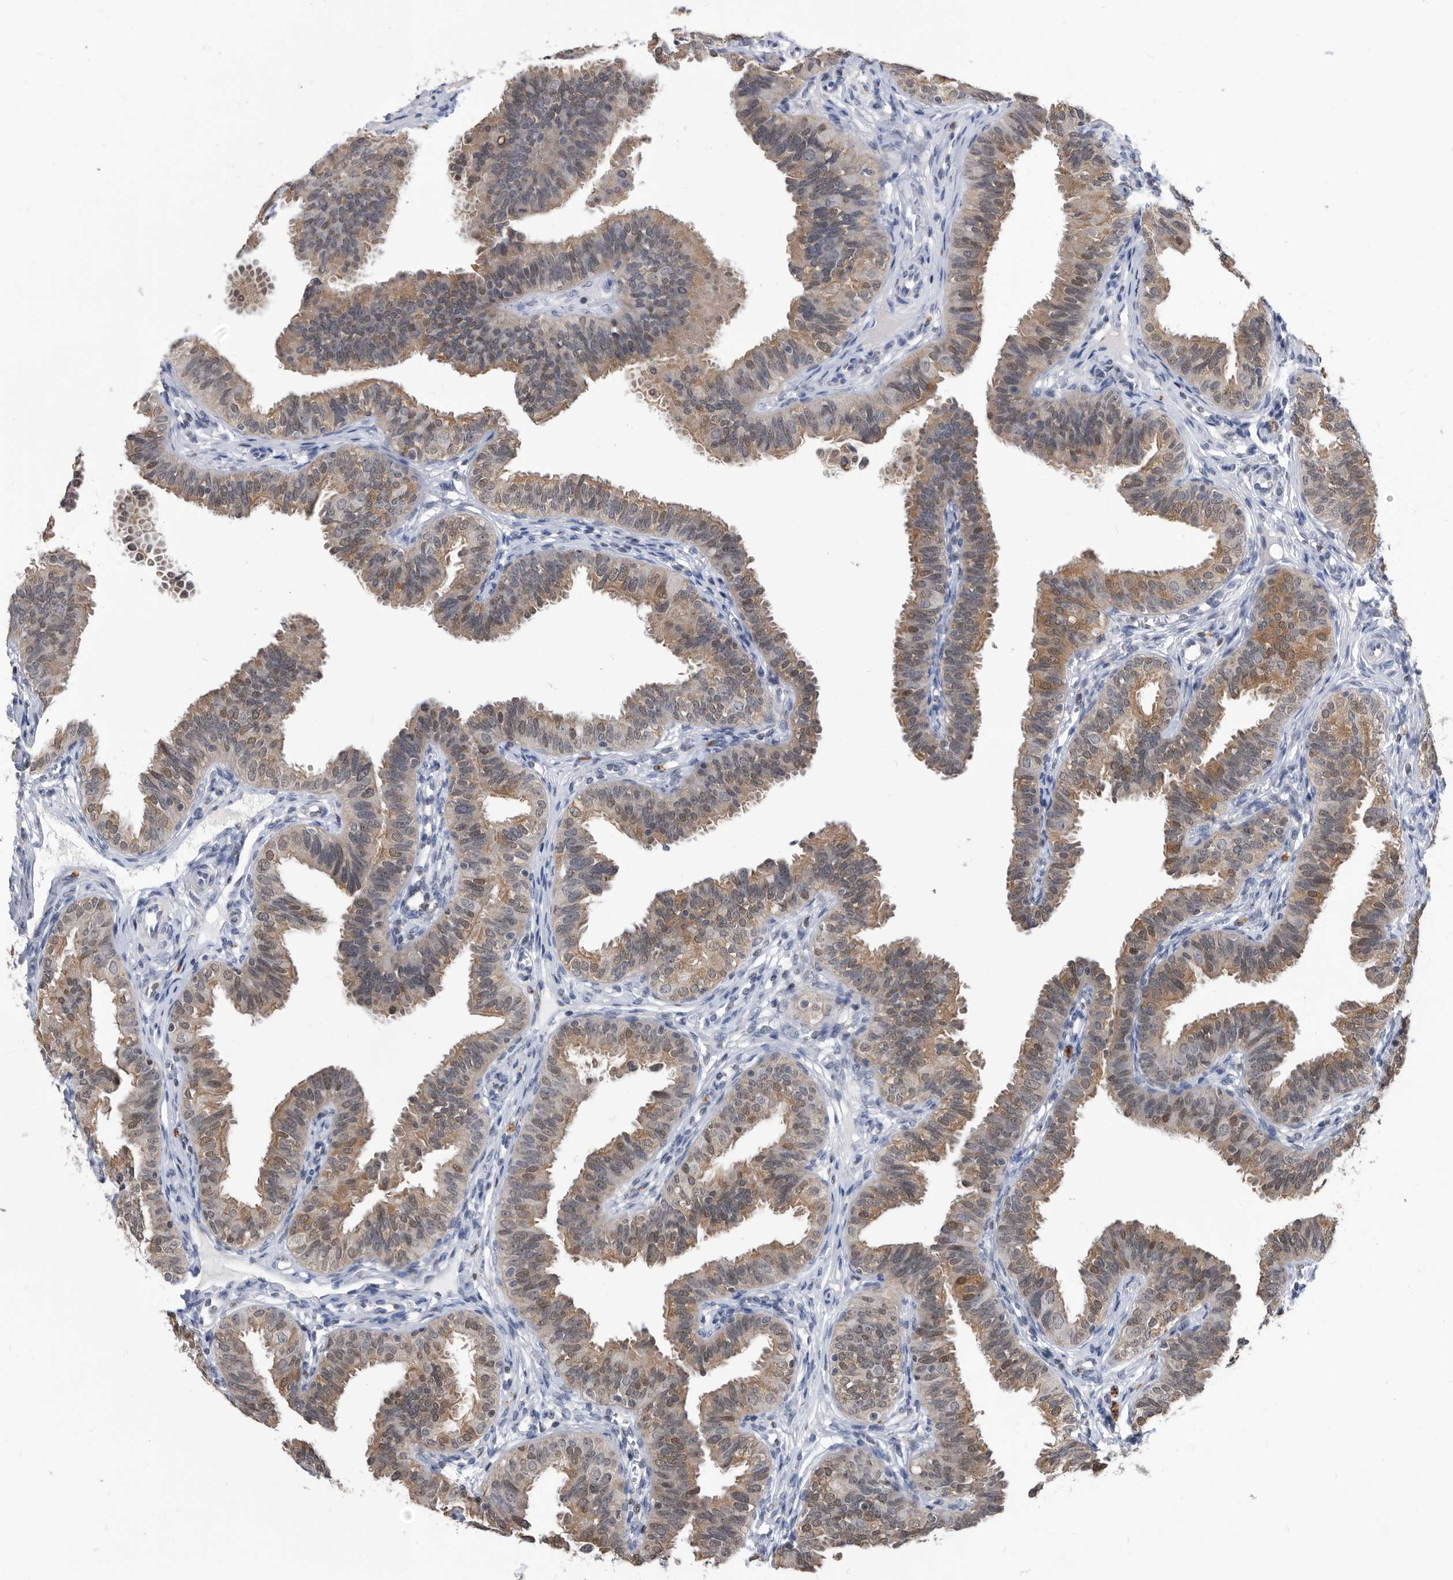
{"staining": {"intensity": "moderate", "quantity": "25%-75%", "location": "cytoplasmic/membranous,nuclear"}, "tissue": "fallopian tube", "cell_type": "Glandular cells", "image_type": "normal", "snomed": [{"axis": "morphology", "description": "Normal tissue, NOS"}, {"axis": "topography", "description": "Fallopian tube"}], "caption": "Fallopian tube stained with immunohistochemistry (IHC) displays moderate cytoplasmic/membranous,nuclear expression in about 25%-75% of glandular cells.", "gene": "TSTD1", "patient": {"sex": "female", "age": 35}}